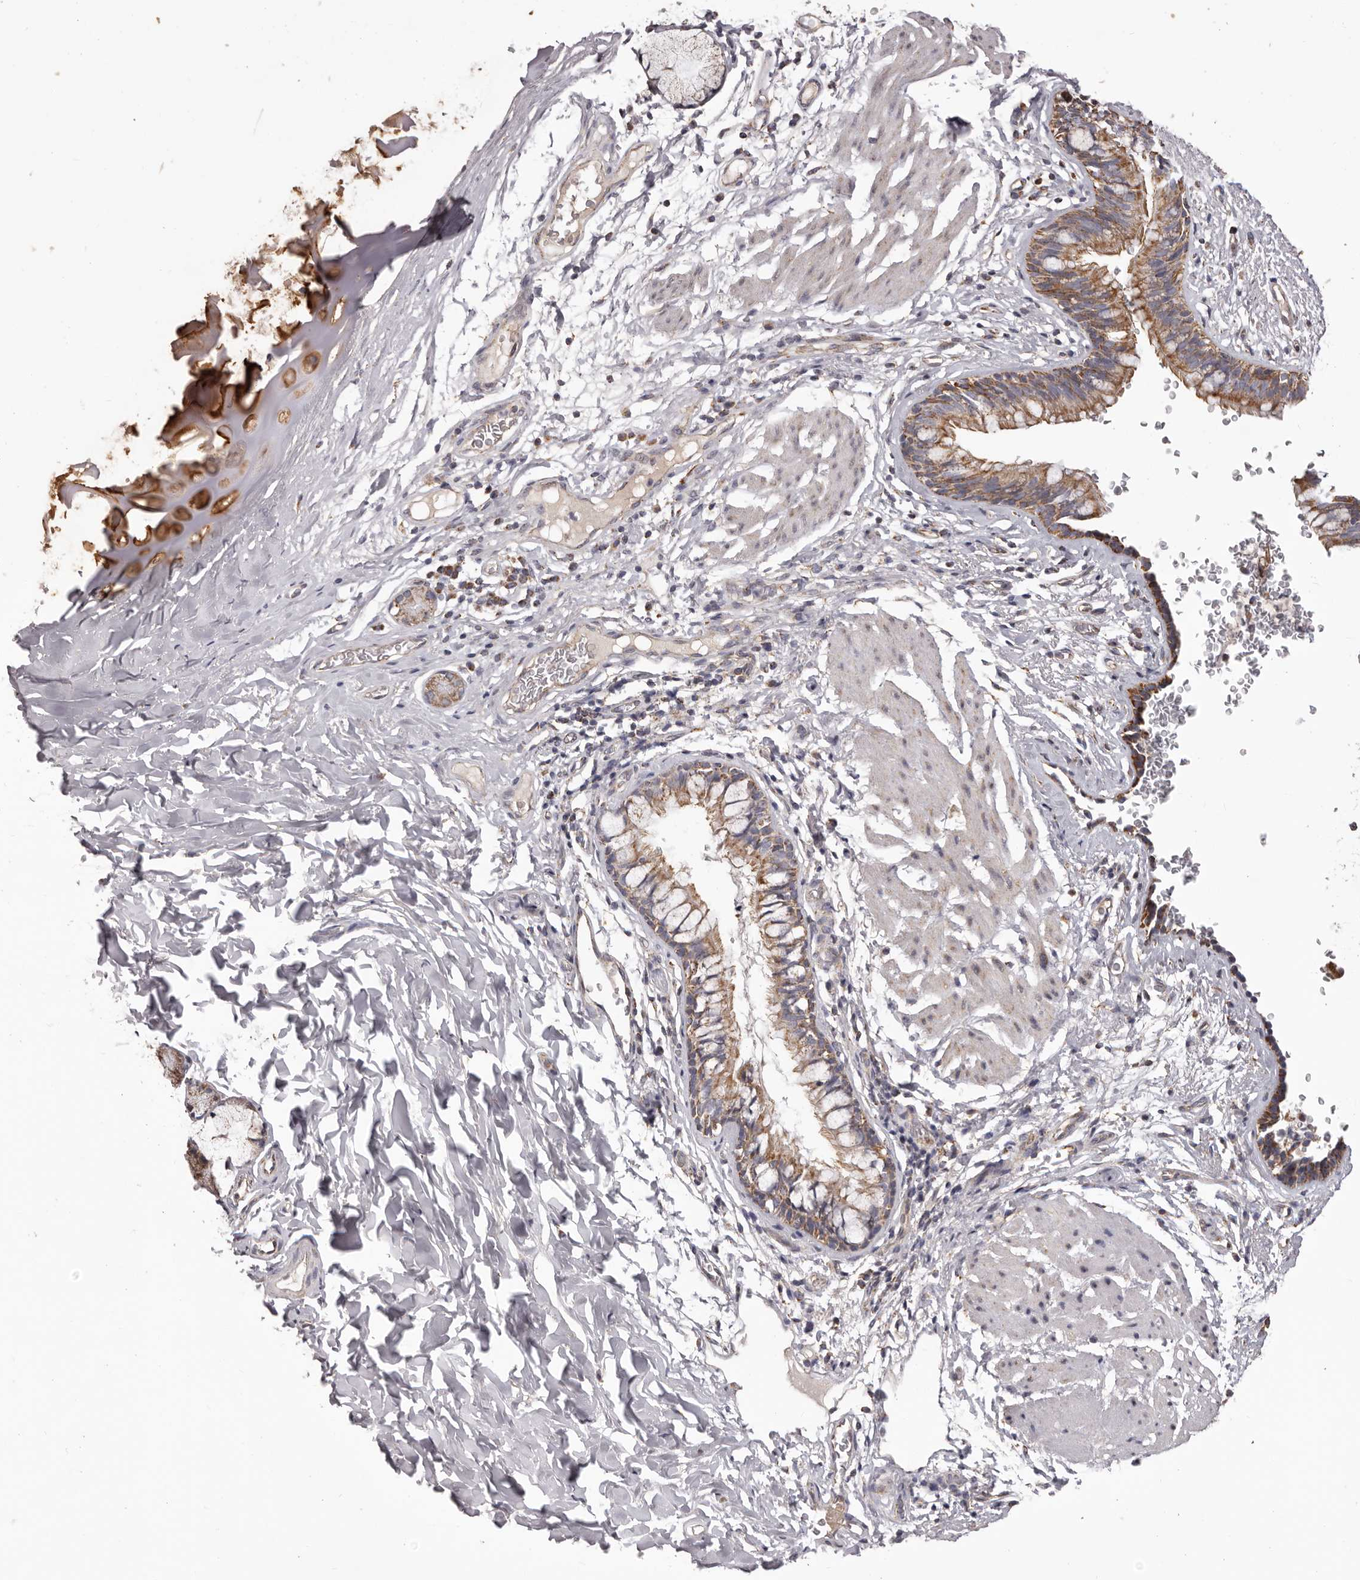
{"staining": {"intensity": "moderate", "quantity": ">75%", "location": "cytoplasmic/membranous"}, "tissue": "bronchus", "cell_type": "Respiratory epithelial cells", "image_type": "normal", "snomed": [{"axis": "morphology", "description": "Normal tissue, NOS"}, {"axis": "topography", "description": "Cartilage tissue"}, {"axis": "topography", "description": "Bronchus"}], "caption": "IHC photomicrograph of unremarkable bronchus: human bronchus stained using IHC shows medium levels of moderate protein expression localized specifically in the cytoplasmic/membranous of respiratory epithelial cells, appearing as a cytoplasmic/membranous brown color.", "gene": "CHRM2", "patient": {"sex": "female", "age": 36}}